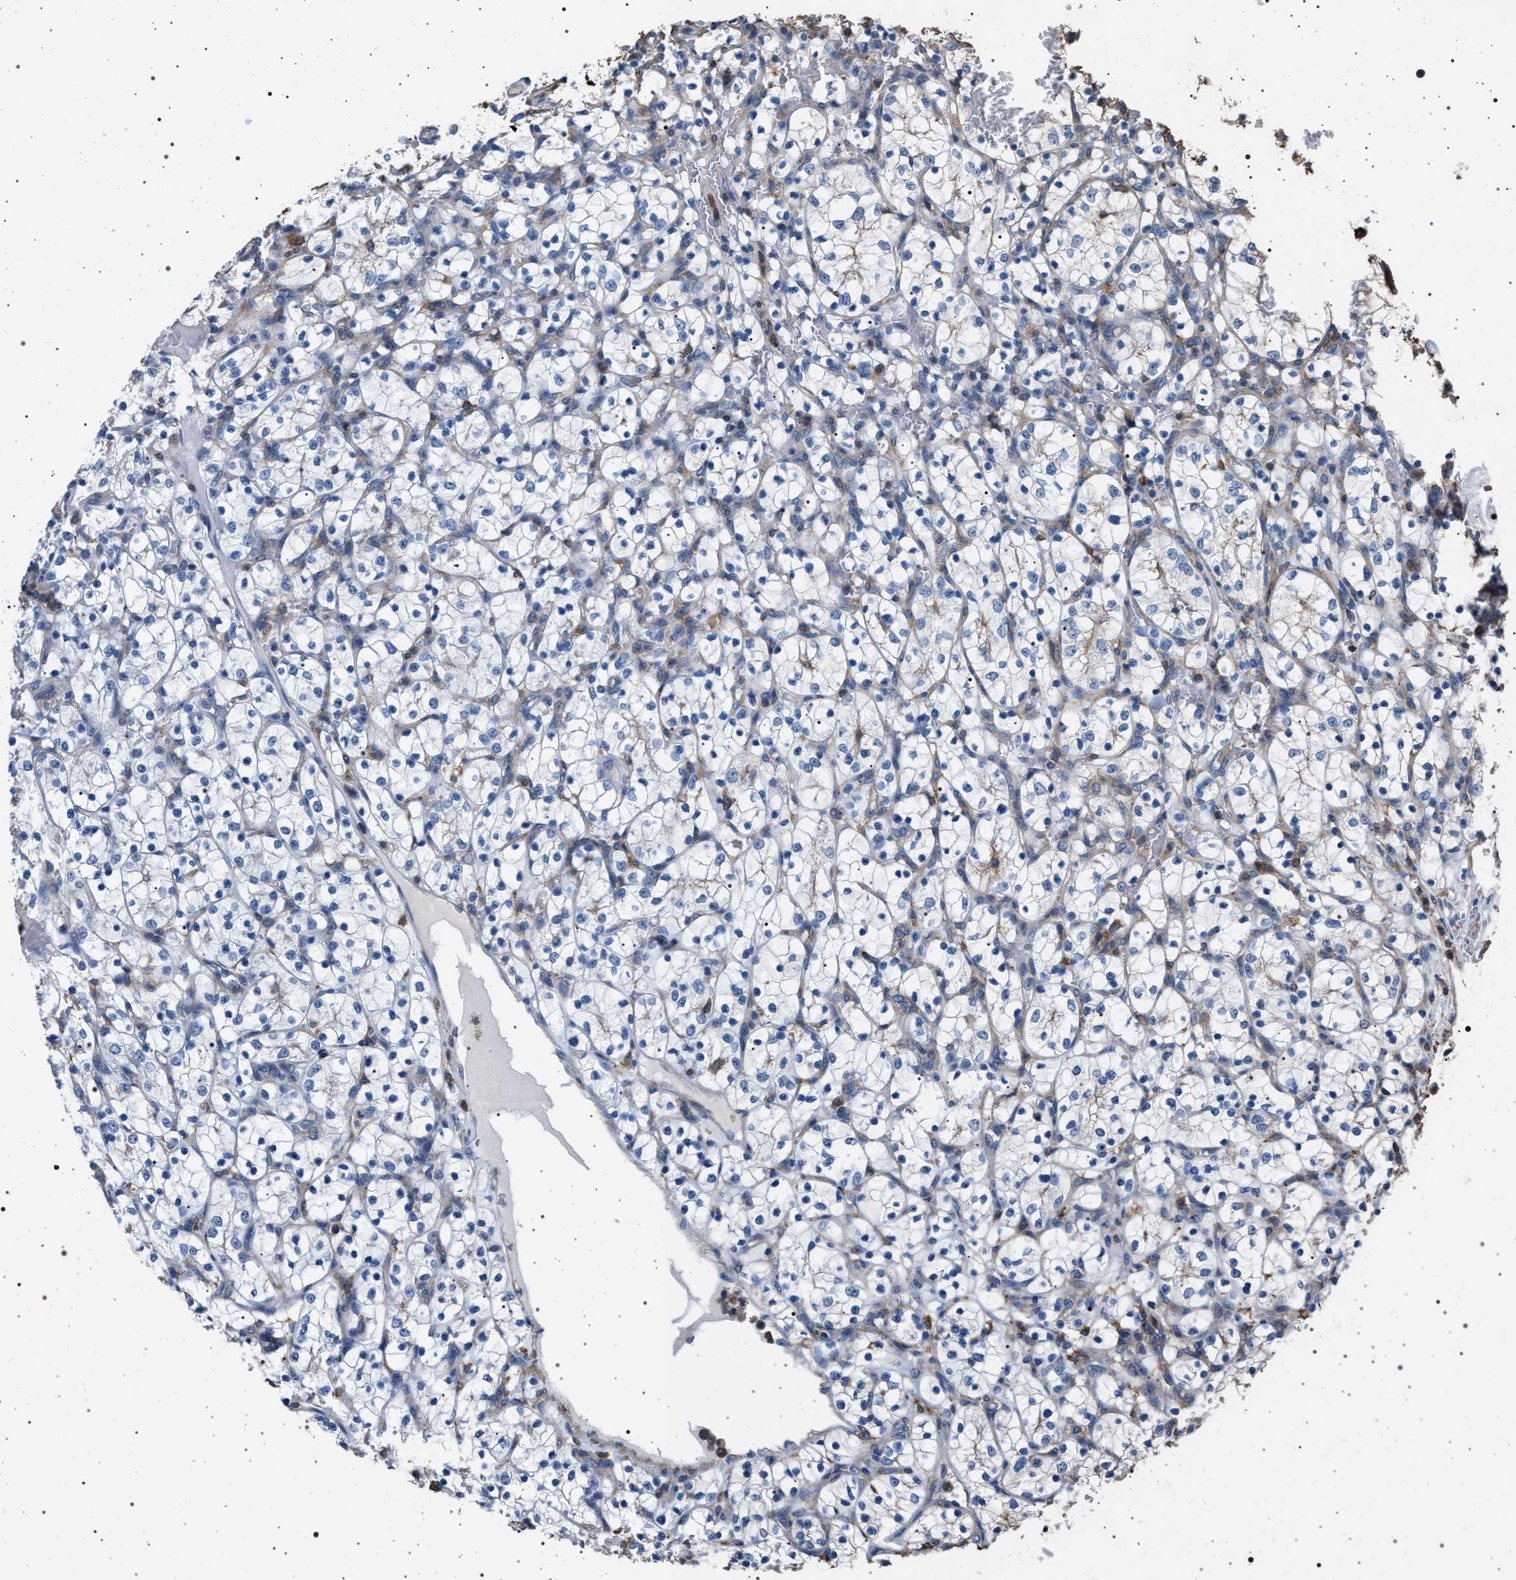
{"staining": {"intensity": "negative", "quantity": "none", "location": "none"}, "tissue": "renal cancer", "cell_type": "Tumor cells", "image_type": "cancer", "snomed": [{"axis": "morphology", "description": "Adenocarcinoma, NOS"}, {"axis": "topography", "description": "Kidney"}], "caption": "Tumor cells show no significant protein staining in renal cancer (adenocarcinoma).", "gene": "SMAP2", "patient": {"sex": "female", "age": 69}}